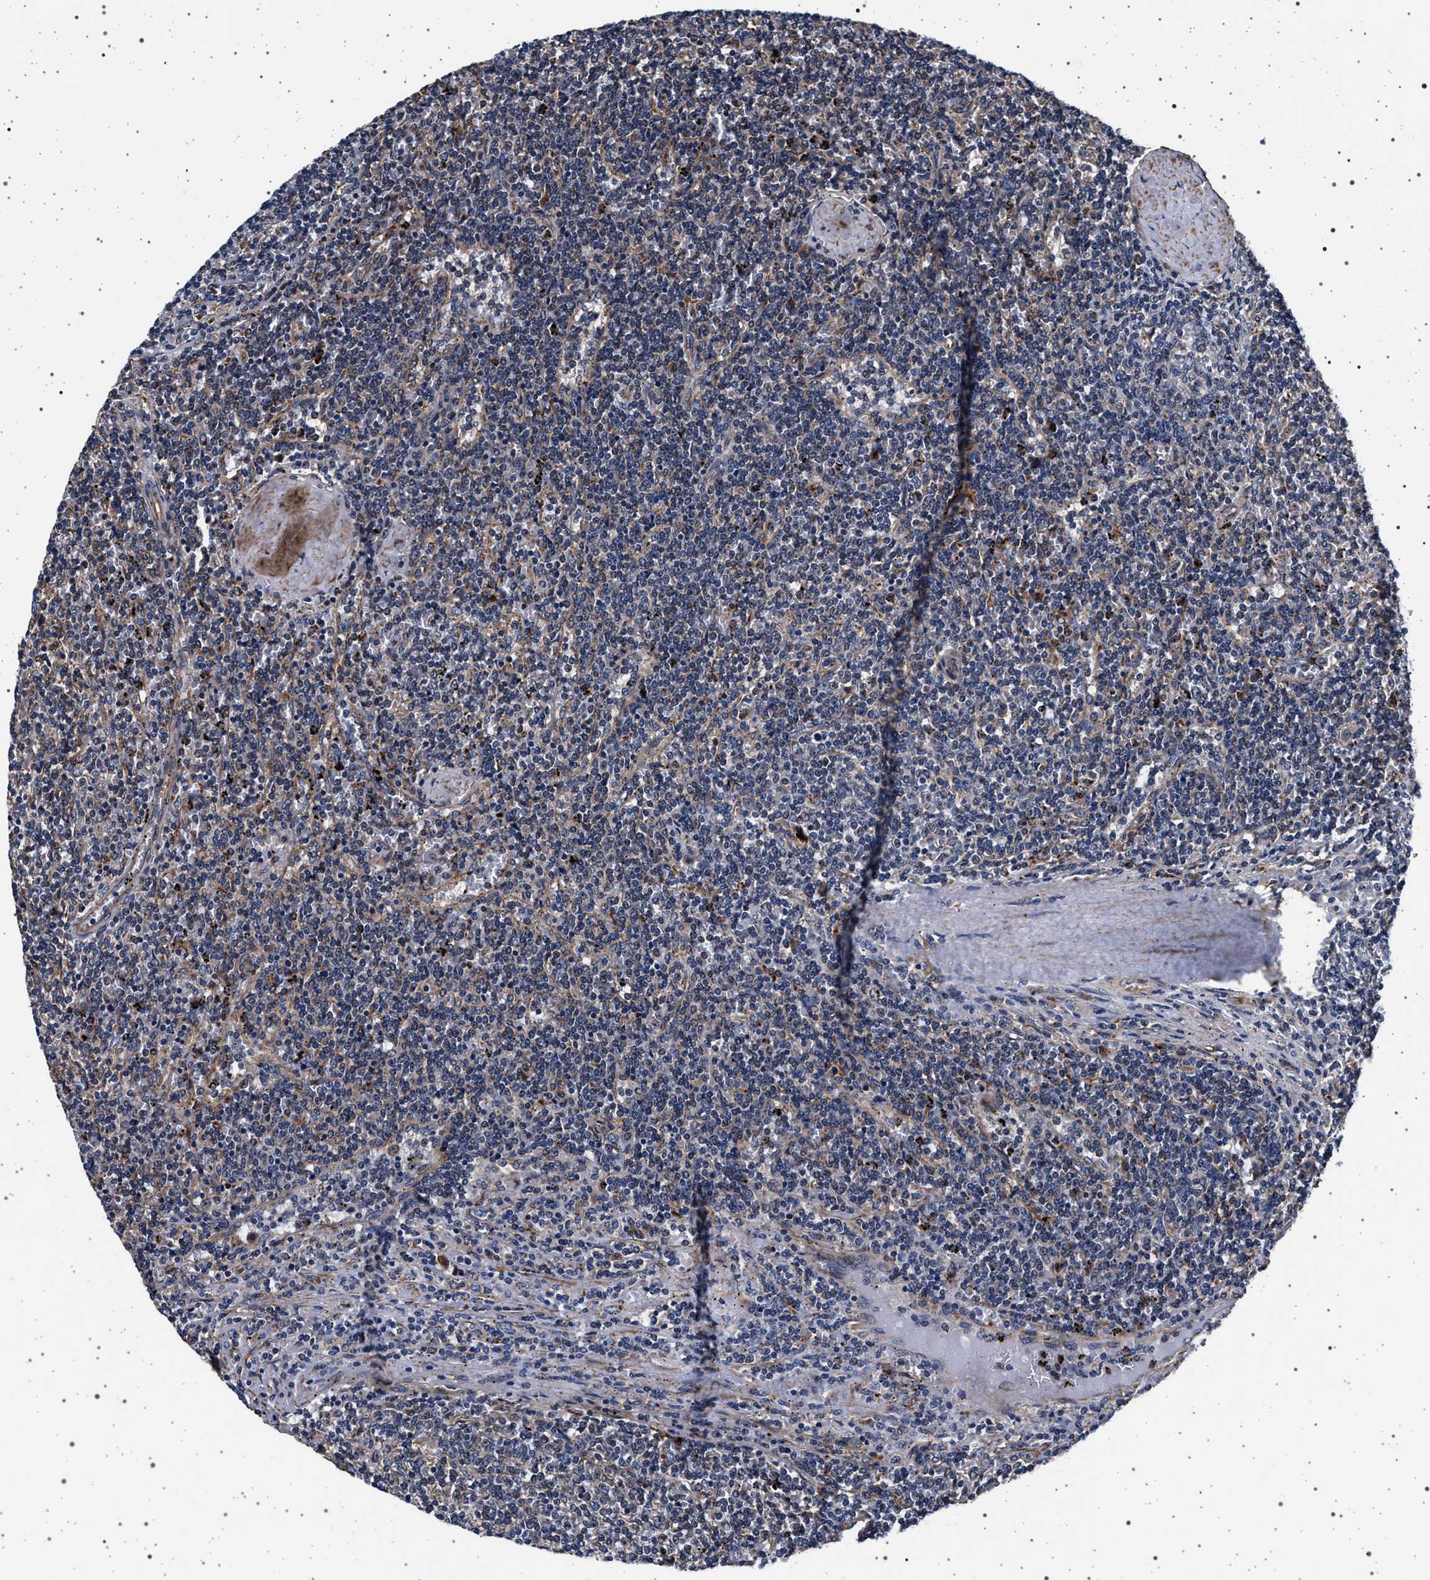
{"staining": {"intensity": "negative", "quantity": "none", "location": "none"}, "tissue": "lymphoma", "cell_type": "Tumor cells", "image_type": "cancer", "snomed": [{"axis": "morphology", "description": "Malignant lymphoma, non-Hodgkin's type, Low grade"}, {"axis": "topography", "description": "Spleen"}], "caption": "High magnification brightfield microscopy of lymphoma stained with DAB (3,3'-diaminobenzidine) (brown) and counterstained with hematoxylin (blue): tumor cells show no significant expression. (Immunohistochemistry, brightfield microscopy, high magnification).", "gene": "KCNK6", "patient": {"sex": "female", "age": 50}}